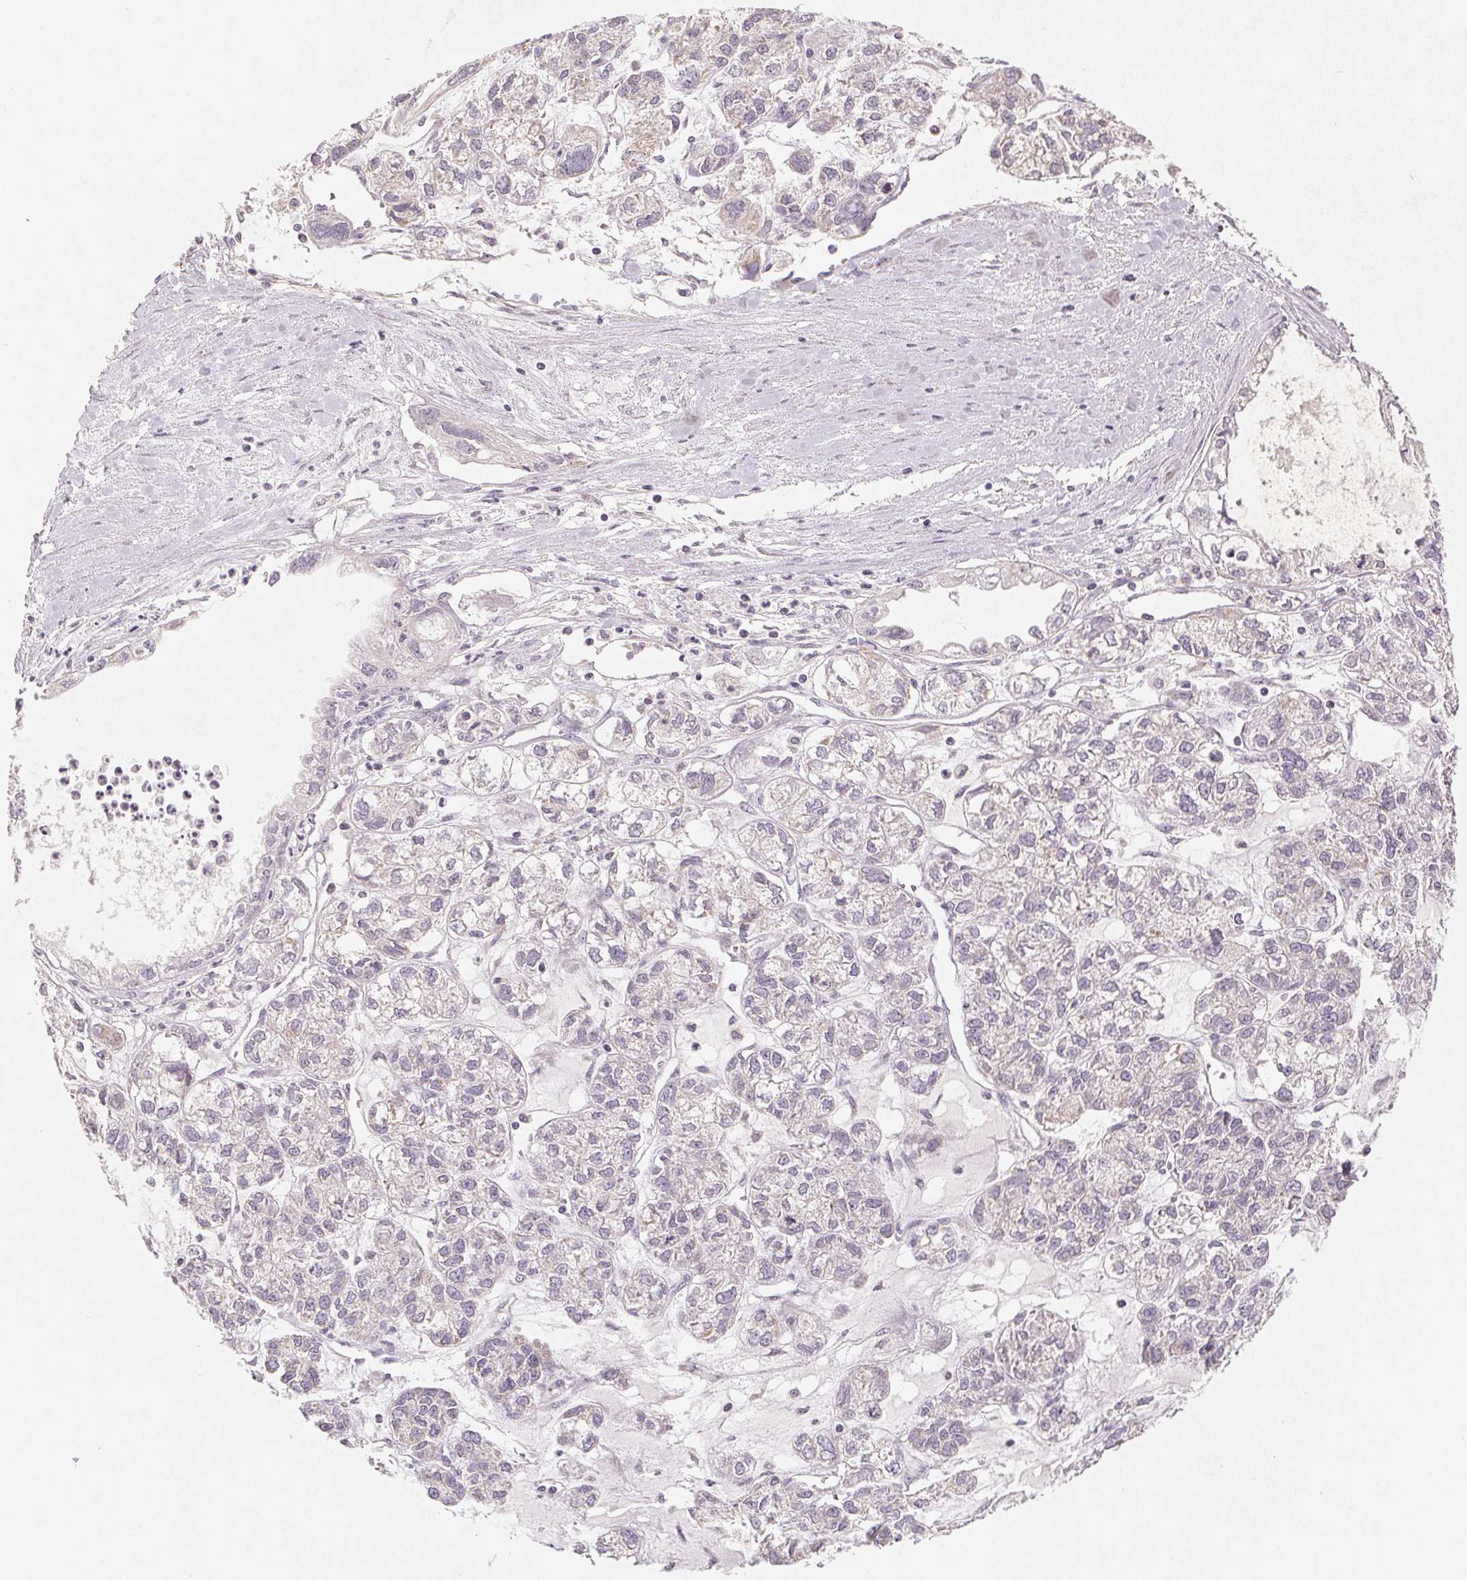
{"staining": {"intensity": "negative", "quantity": "none", "location": "none"}, "tissue": "ovarian cancer", "cell_type": "Tumor cells", "image_type": "cancer", "snomed": [{"axis": "morphology", "description": "Carcinoma, endometroid"}, {"axis": "topography", "description": "Ovary"}], "caption": "Immunohistochemical staining of human ovarian cancer (endometroid carcinoma) shows no significant positivity in tumor cells.", "gene": "GHITM", "patient": {"sex": "female", "age": 64}}